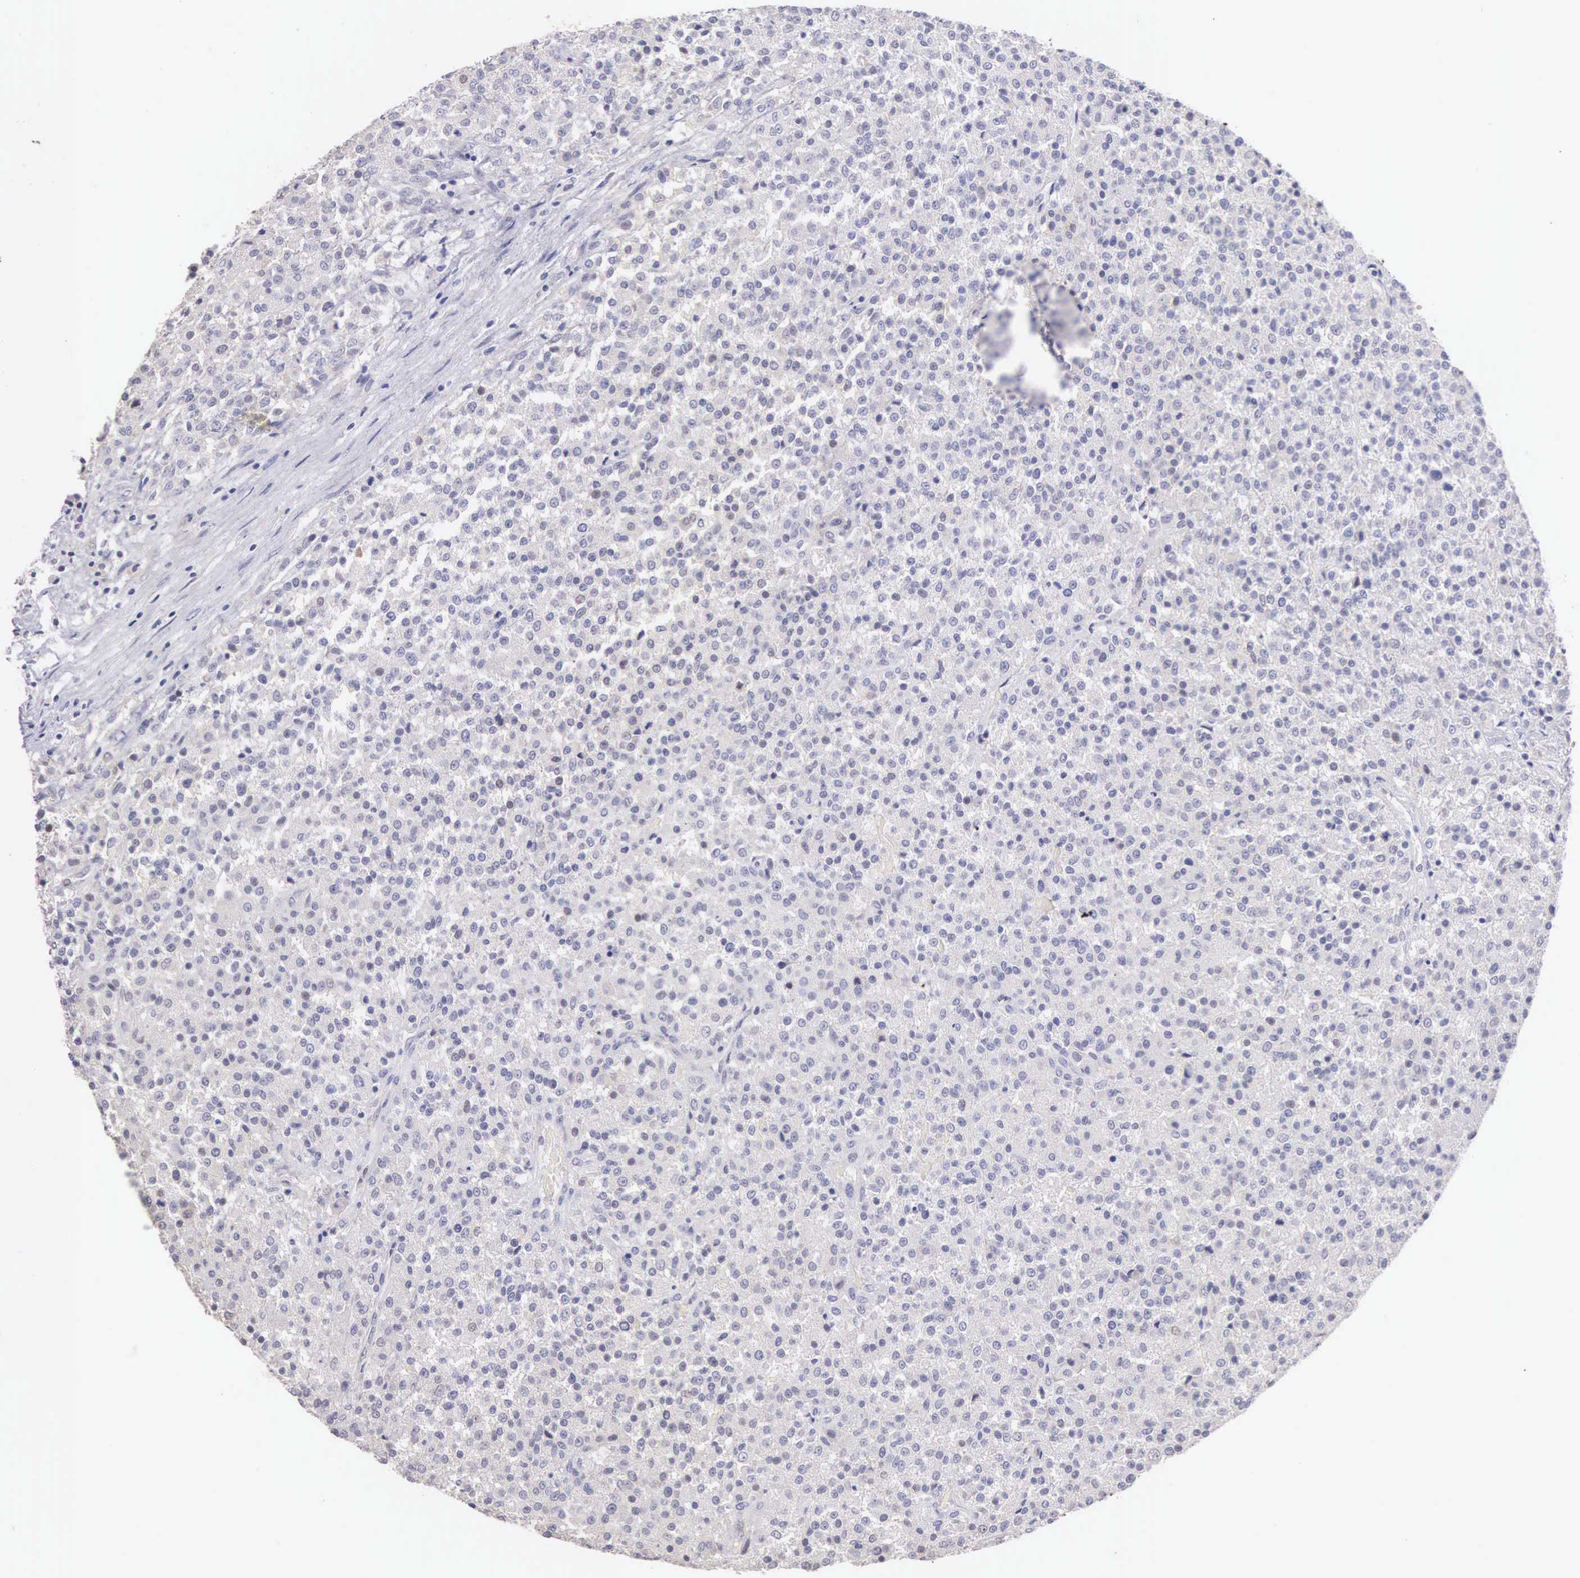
{"staining": {"intensity": "negative", "quantity": "none", "location": "none"}, "tissue": "testis cancer", "cell_type": "Tumor cells", "image_type": "cancer", "snomed": [{"axis": "morphology", "description": "Seminoma, NOS"}, {"axis": "topography", "description": "Testis"}], "caption": "This is an immunohistochemistry photomicrograph of human testis cancer (seminoma). There is no staining in tumor cells.", "gene": "PIR", "patient": {"sex": "male", "age": 59}}